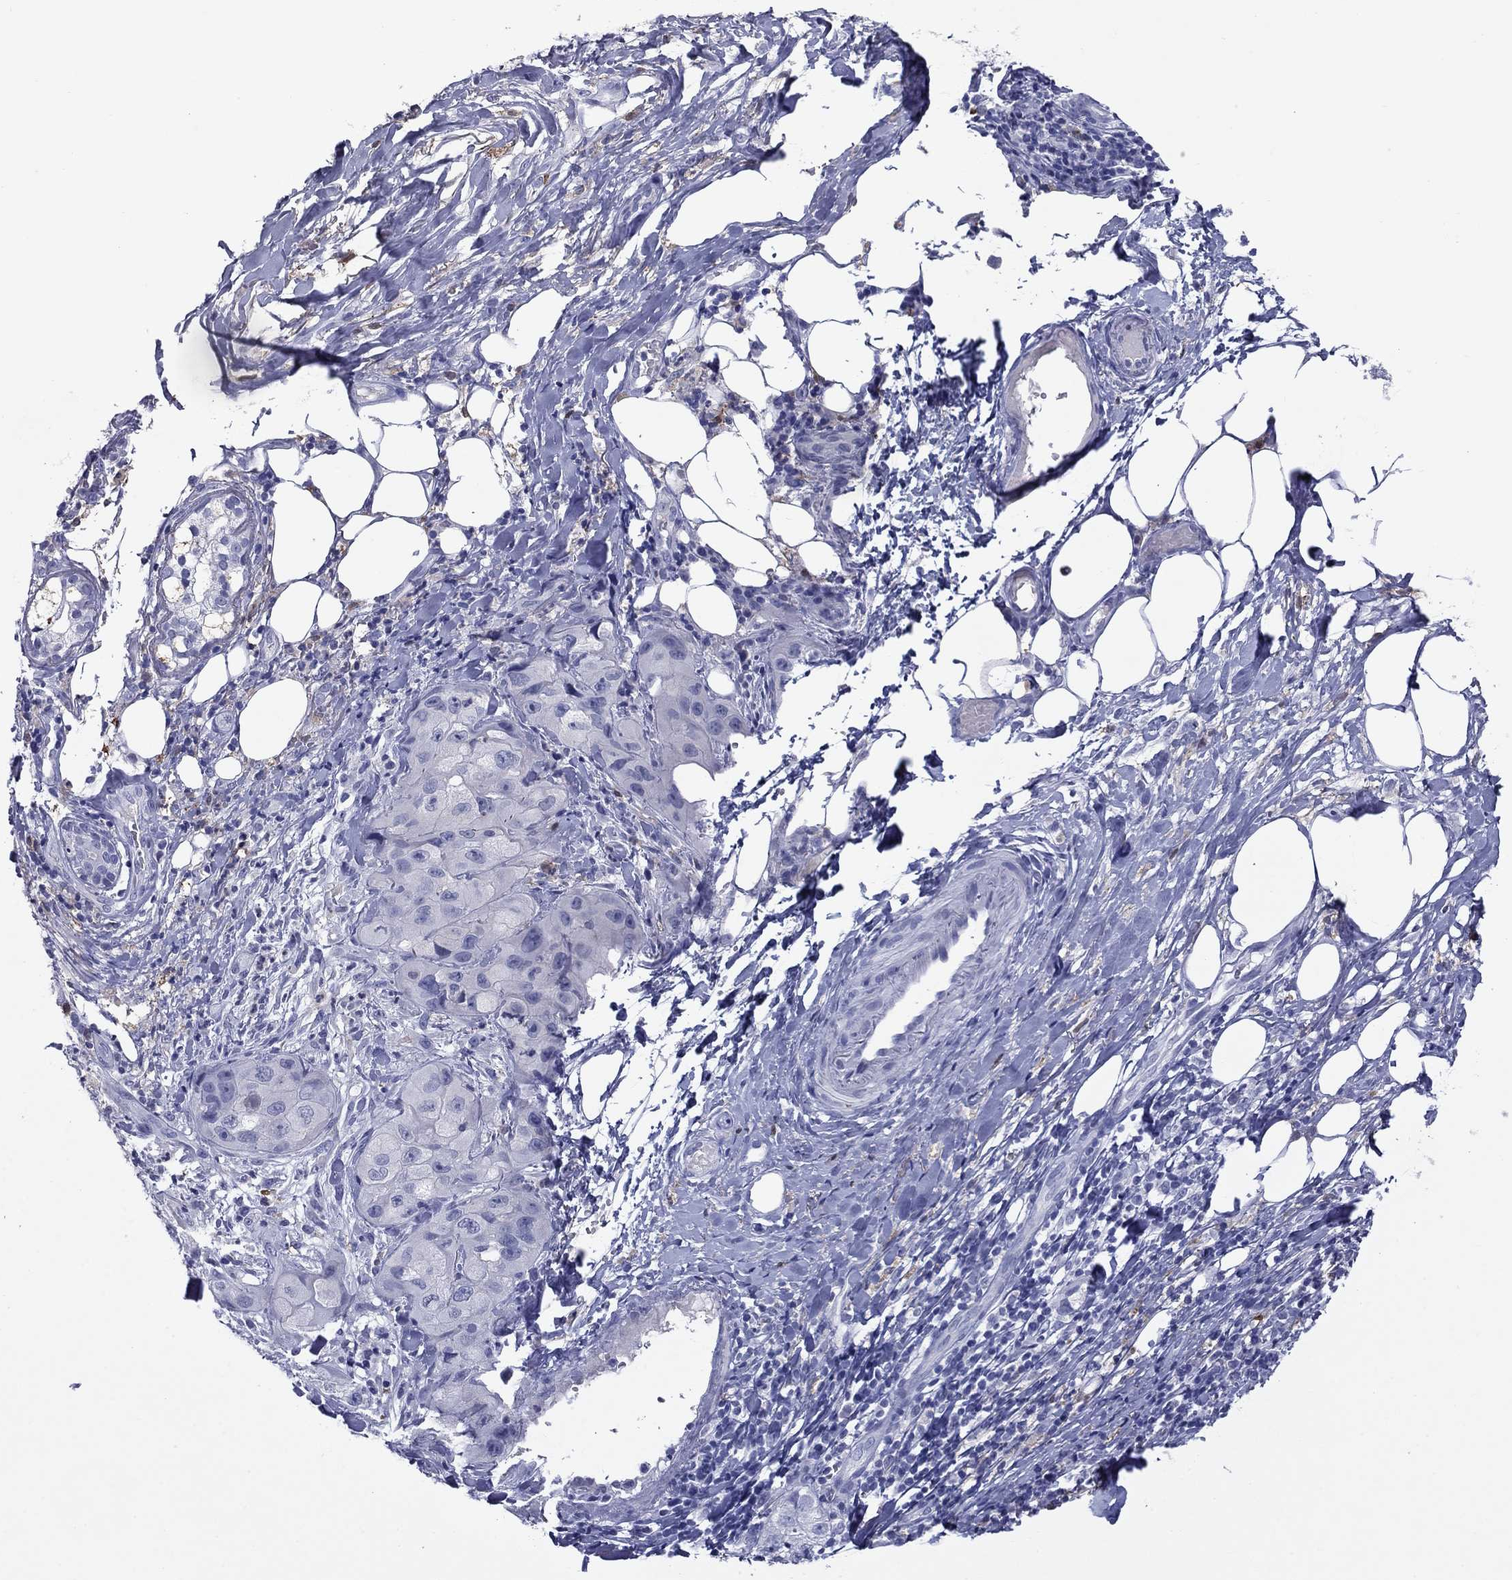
{"staining": {"intensity": "negative", "quantity": "none", "location": "none"}, "tissue": "skin cancer", "cell_type": "Tumor cells", "image_type": "cancer", "snomed": [{"axis": "morphology", "description": "Squamous cell carcinoma, NOS"}, {"axis": "topography", "description": "Skin"}, {"axis": "topography", "description": "Subcutis"}], "caption": "Tumor cells are negative for protein expression in human skin cancer (squamous cell carcinoma). The staining was performed using DAB (3,3'-diaminobenzidine) to visualize the protein expression in brown, while the nuclei were stained in blue with hematoxylin (Magnification: 20x).", "gene": "CFAP119", "patient": {"sex": "male", "age": 73}}